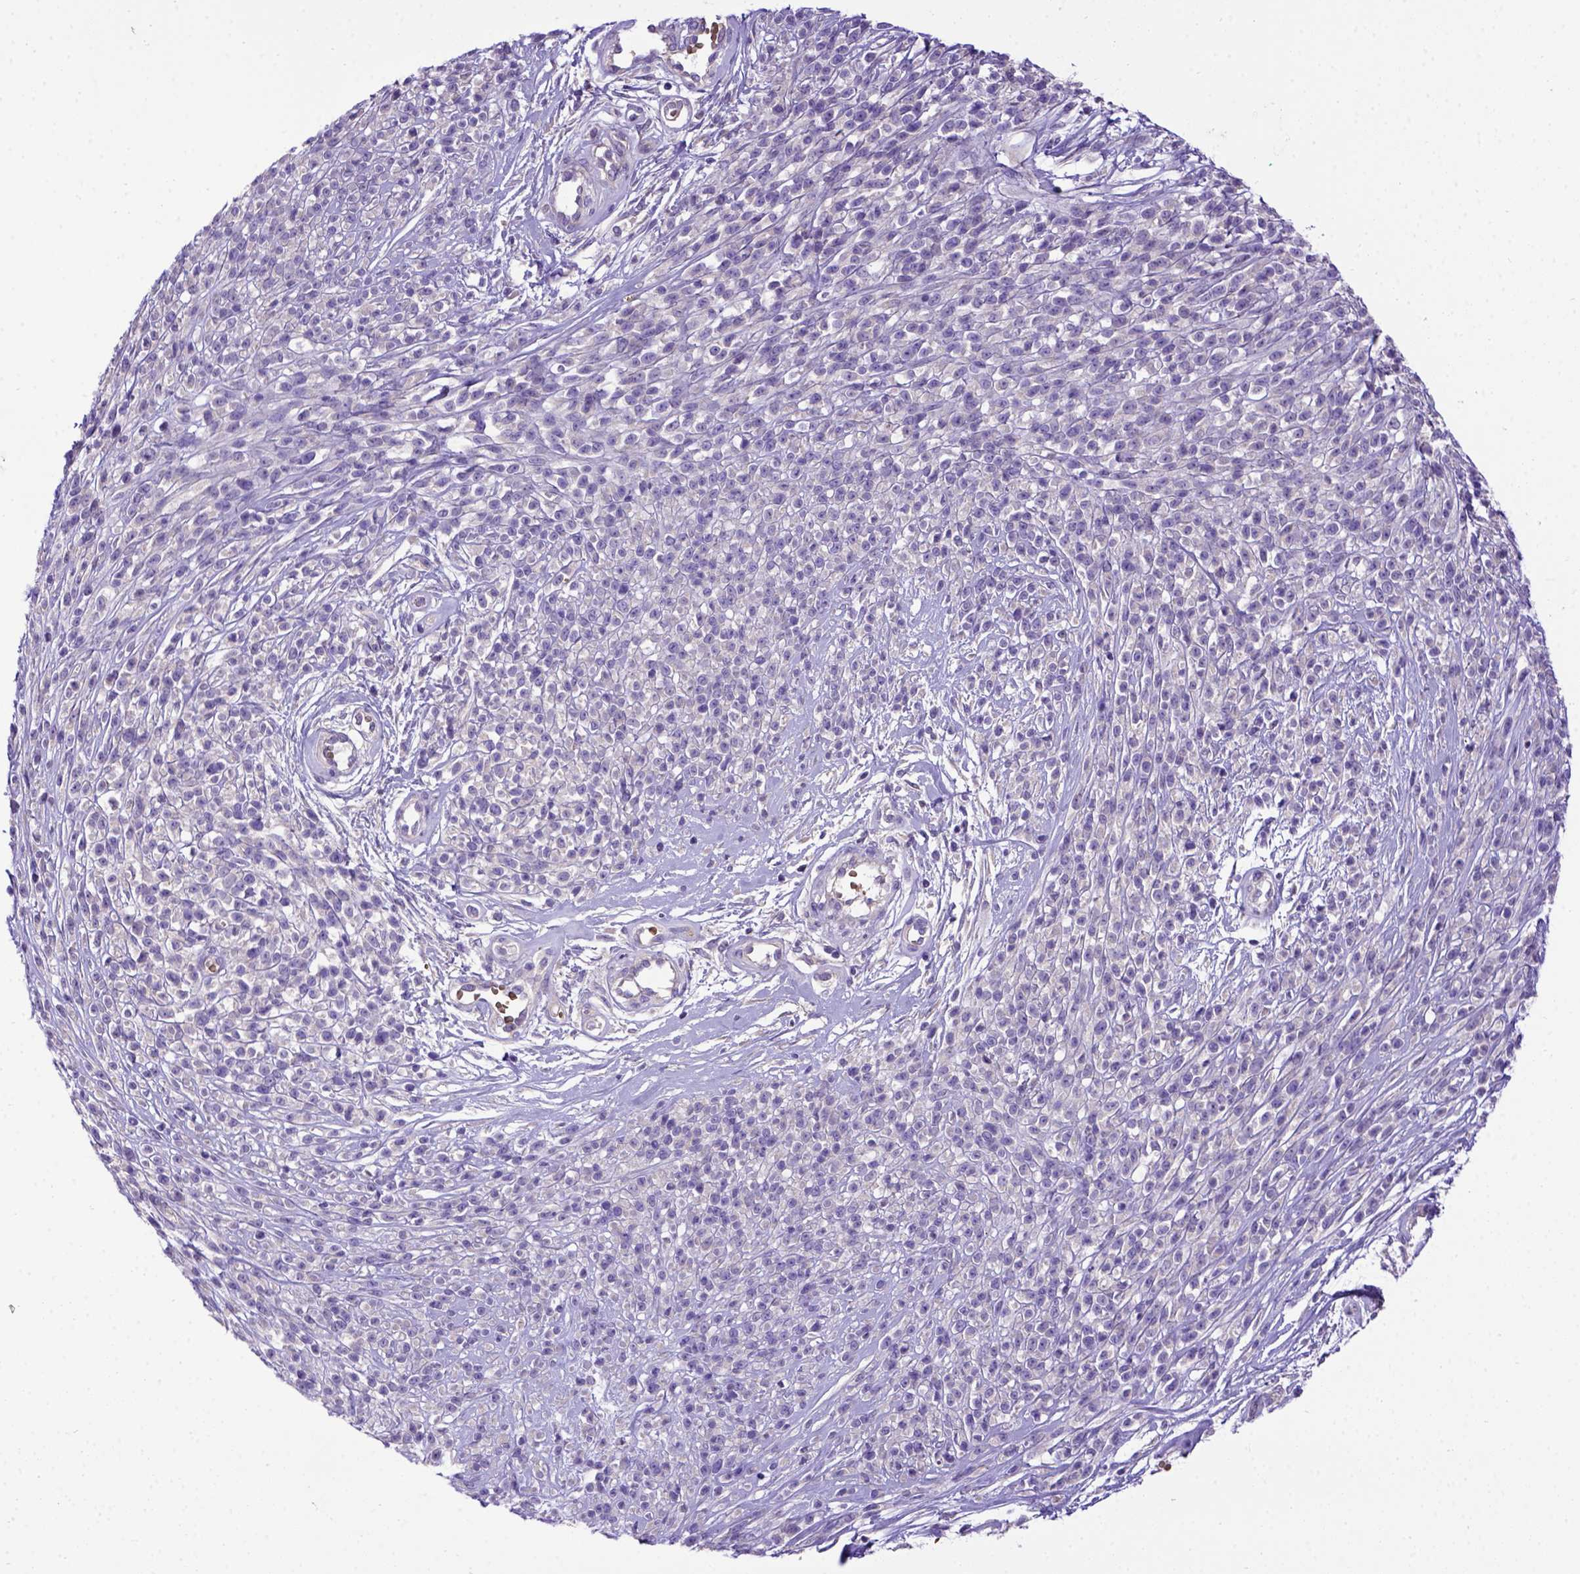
{"staining": {"intensity": "negative", "quantity": "none", "location": "none"}, "tissue": "melanoma", "cell_type": "Tumor cells", "image_type": "cancer", "snomed": [{"axis": "morphology", "description": "Malignant melanoma, NOS"}, {"axis": "topography", "description": "Skin"}, {"axis": "topography", "description": "Skin of trunk"}], "caption": "Malignant melanoma stained for a protein using immunohistochemistry (IHC) displays no staining tumor cells.", "gene": "ADAM12", "patient": {"sex": "male", "age": 74}}